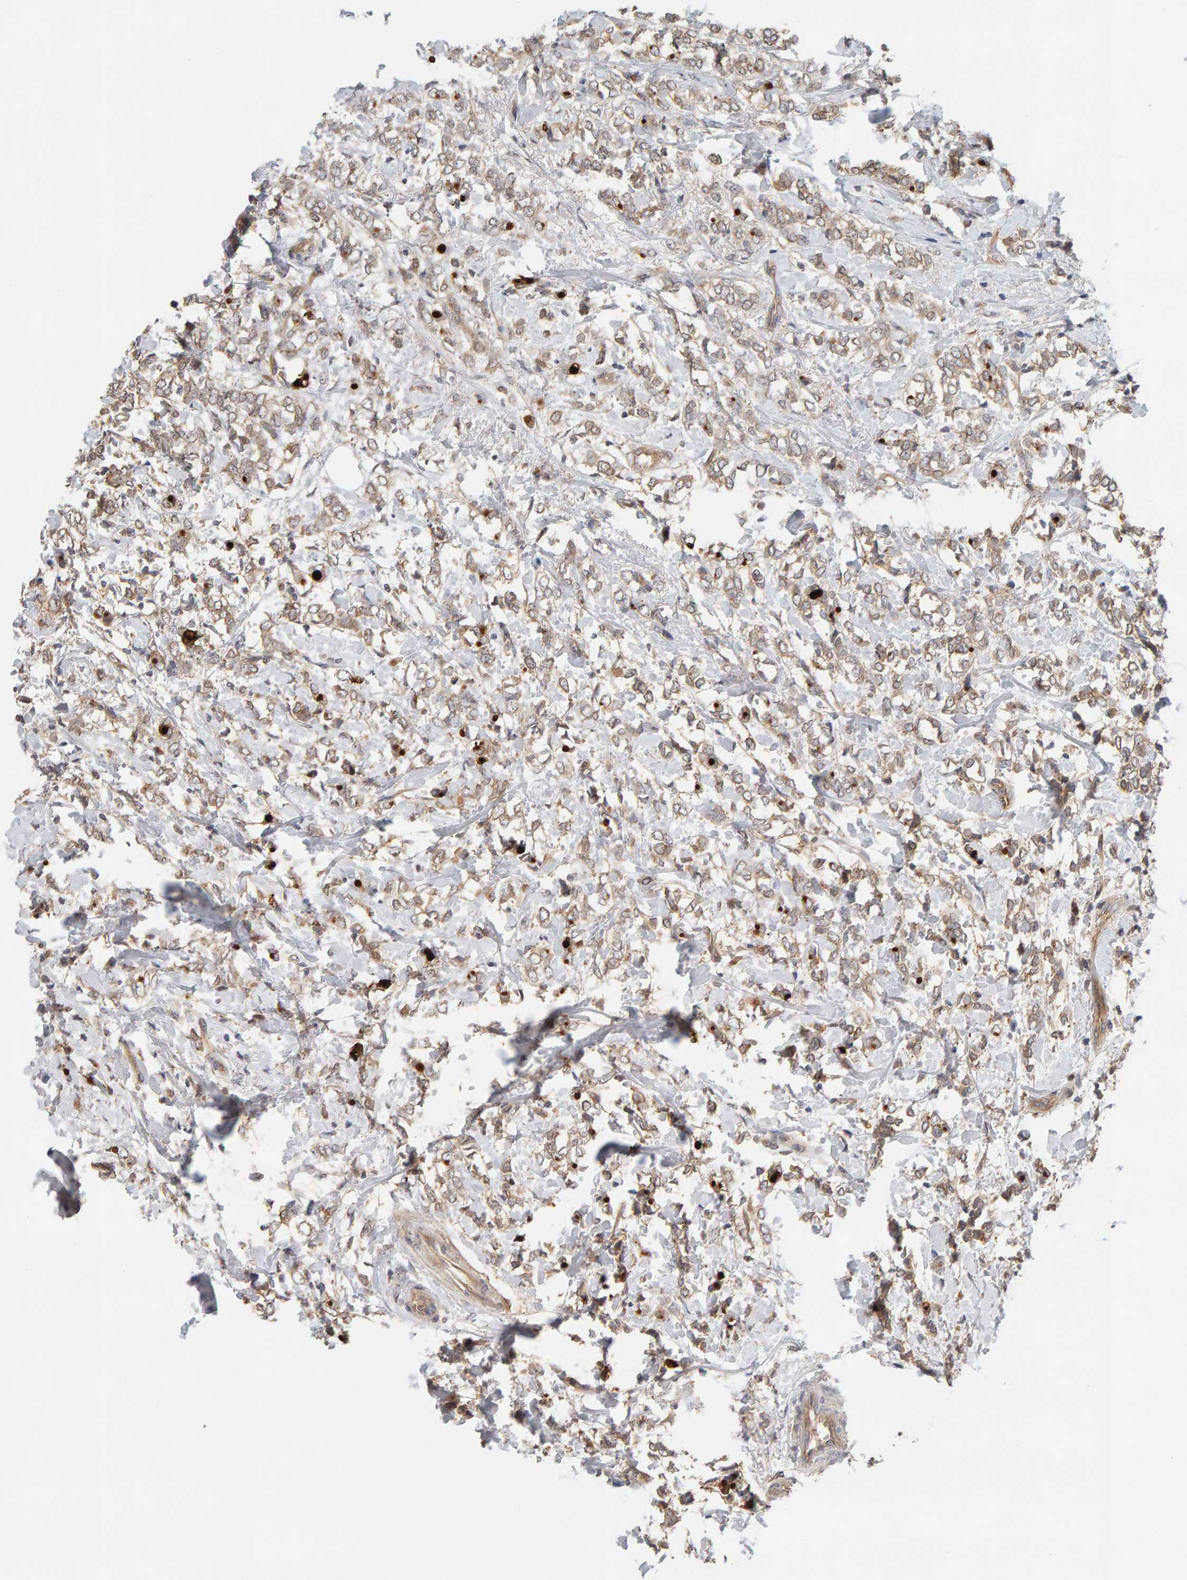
{"staining": {"intensity": "weak", "quantity": ">75%", "location": "cytoplasmic/membranous"}, "tissue": "breast cancer", "cell_type": "Tumor cells", "image_type": "cancer", "snomed": [{"axis": "morphology", "description": "Normal tissue, NOS"}, {"axis": "morphology", "description": "Lobular carcinoma"}, {"axis": "topography", "description": "Breast"}], "caption": "IHC photomicrograph of breast lobular carcinoma stained for a protein (brown), which demonstrates low levels of weak cytoplasmic/membranous expression in about >75% of tumor cells.", "gene": "PPP1R16A", "patient": {"sex": "female", "age": 47}}